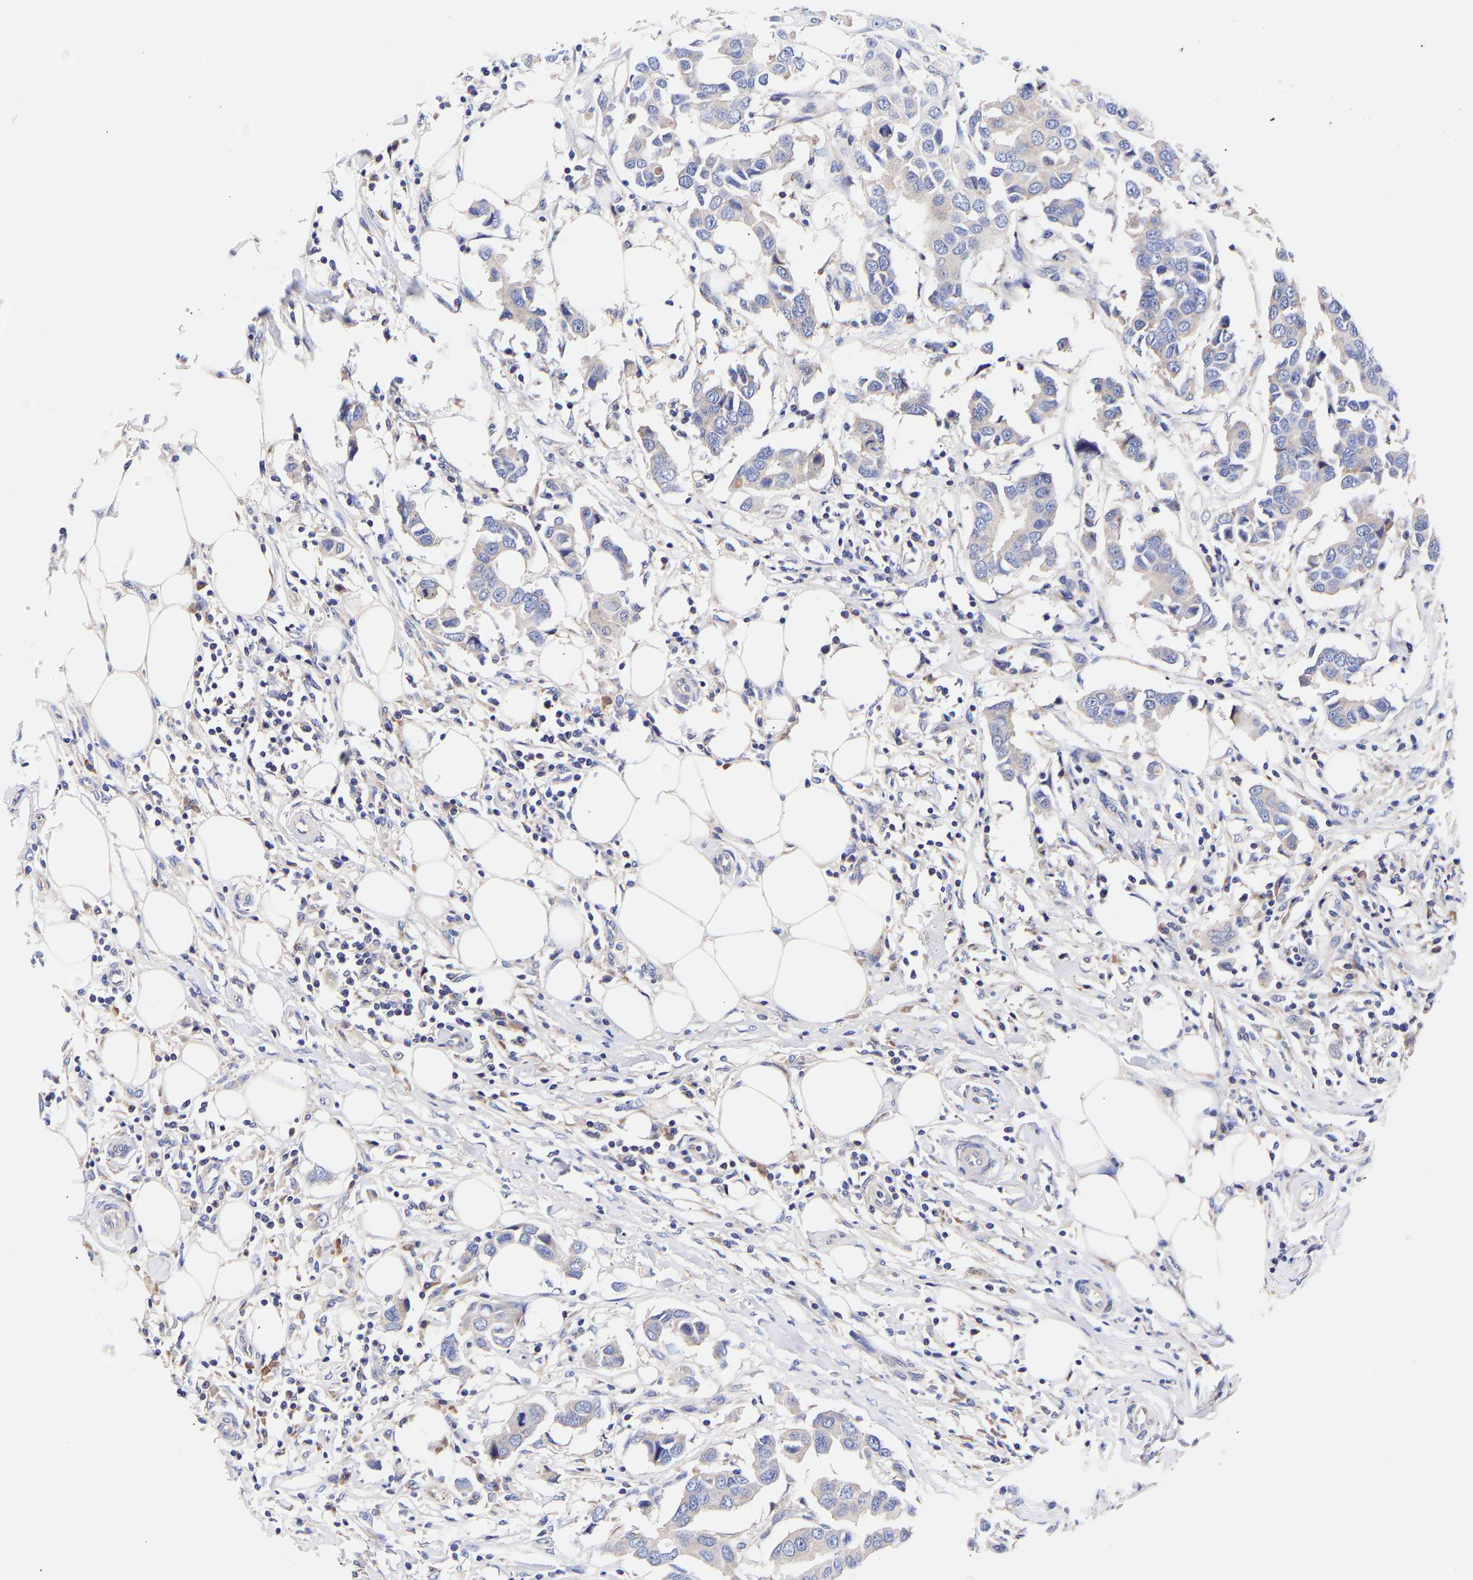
{"staining": {"intensity": "negative", "quantity": "none", "location": "none"}, "tissue": "breast cancer", "cell_type": "Tumor cells", "image_type": "cancer", "snomed": [{"axis": "morphology", "description": "Duct carcinoma"}, {"axis": "topography", "description": "Breast"}], "caption": "Breast cancer stained for a protein using immunohistochemistry (IHC) demonstrates no expression tumor cells.", "gene": "AIMP2", "patient": {"sex": "female", "age": 80}}